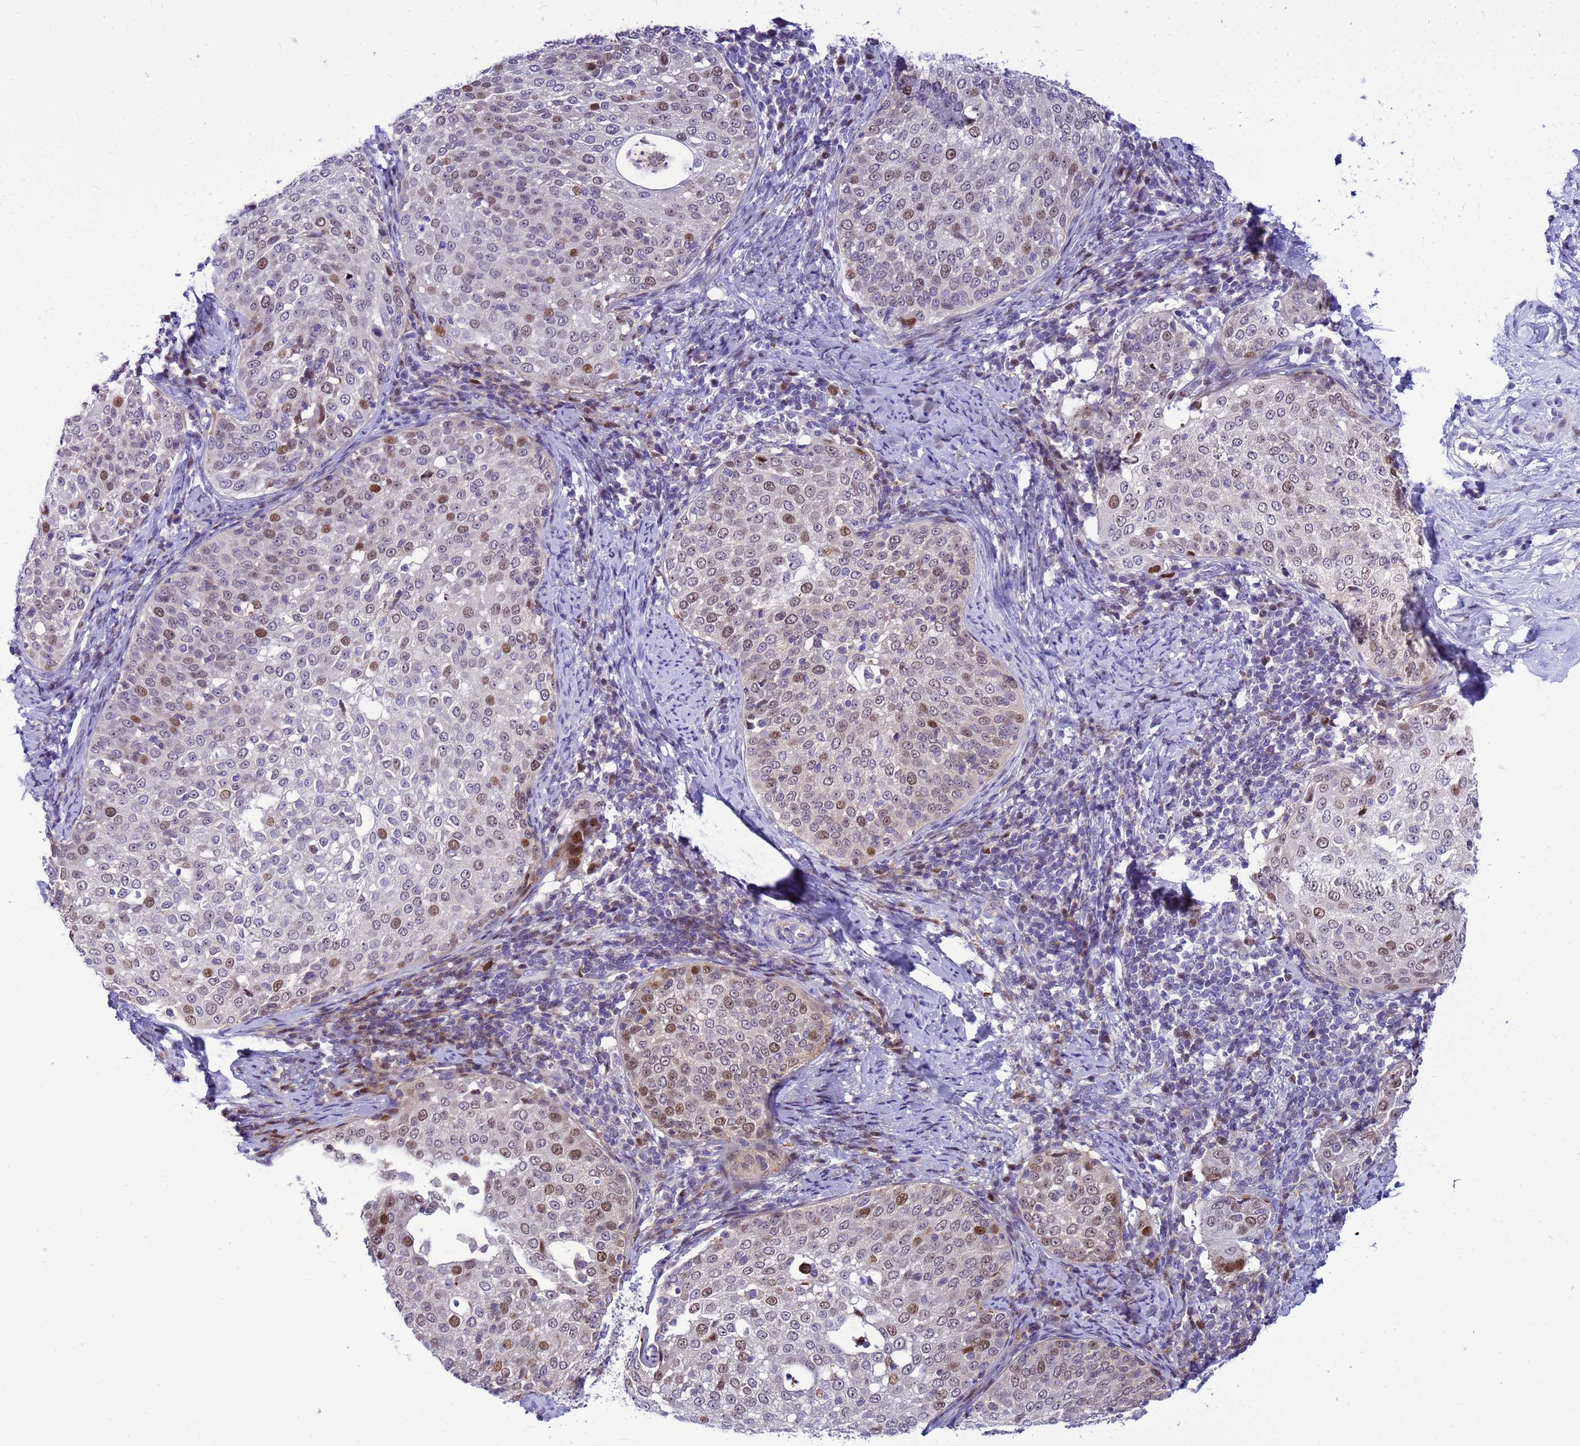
{"staining": {"intensity": "moderate", "quantity": "25%-75%", "location": "nuclear"}, "tissue": "cervical cancer", "cell_type": "Tumor cells", "image_type": "cancer", "snomed": [{"axis": "morphology", "description": "Squamous cell carcinoma, NOS"}, {"axis": "topography", "description": "Cervix"}], "caption": "Moderate nuclear positivity for a protein is seen in approximately 25%-75% of tumor cells of cervical squamous cell carcinoma using immunohistochemistry.", "gene": "ADAMTS7", "patient": {"sex": "female", "age": 57}}